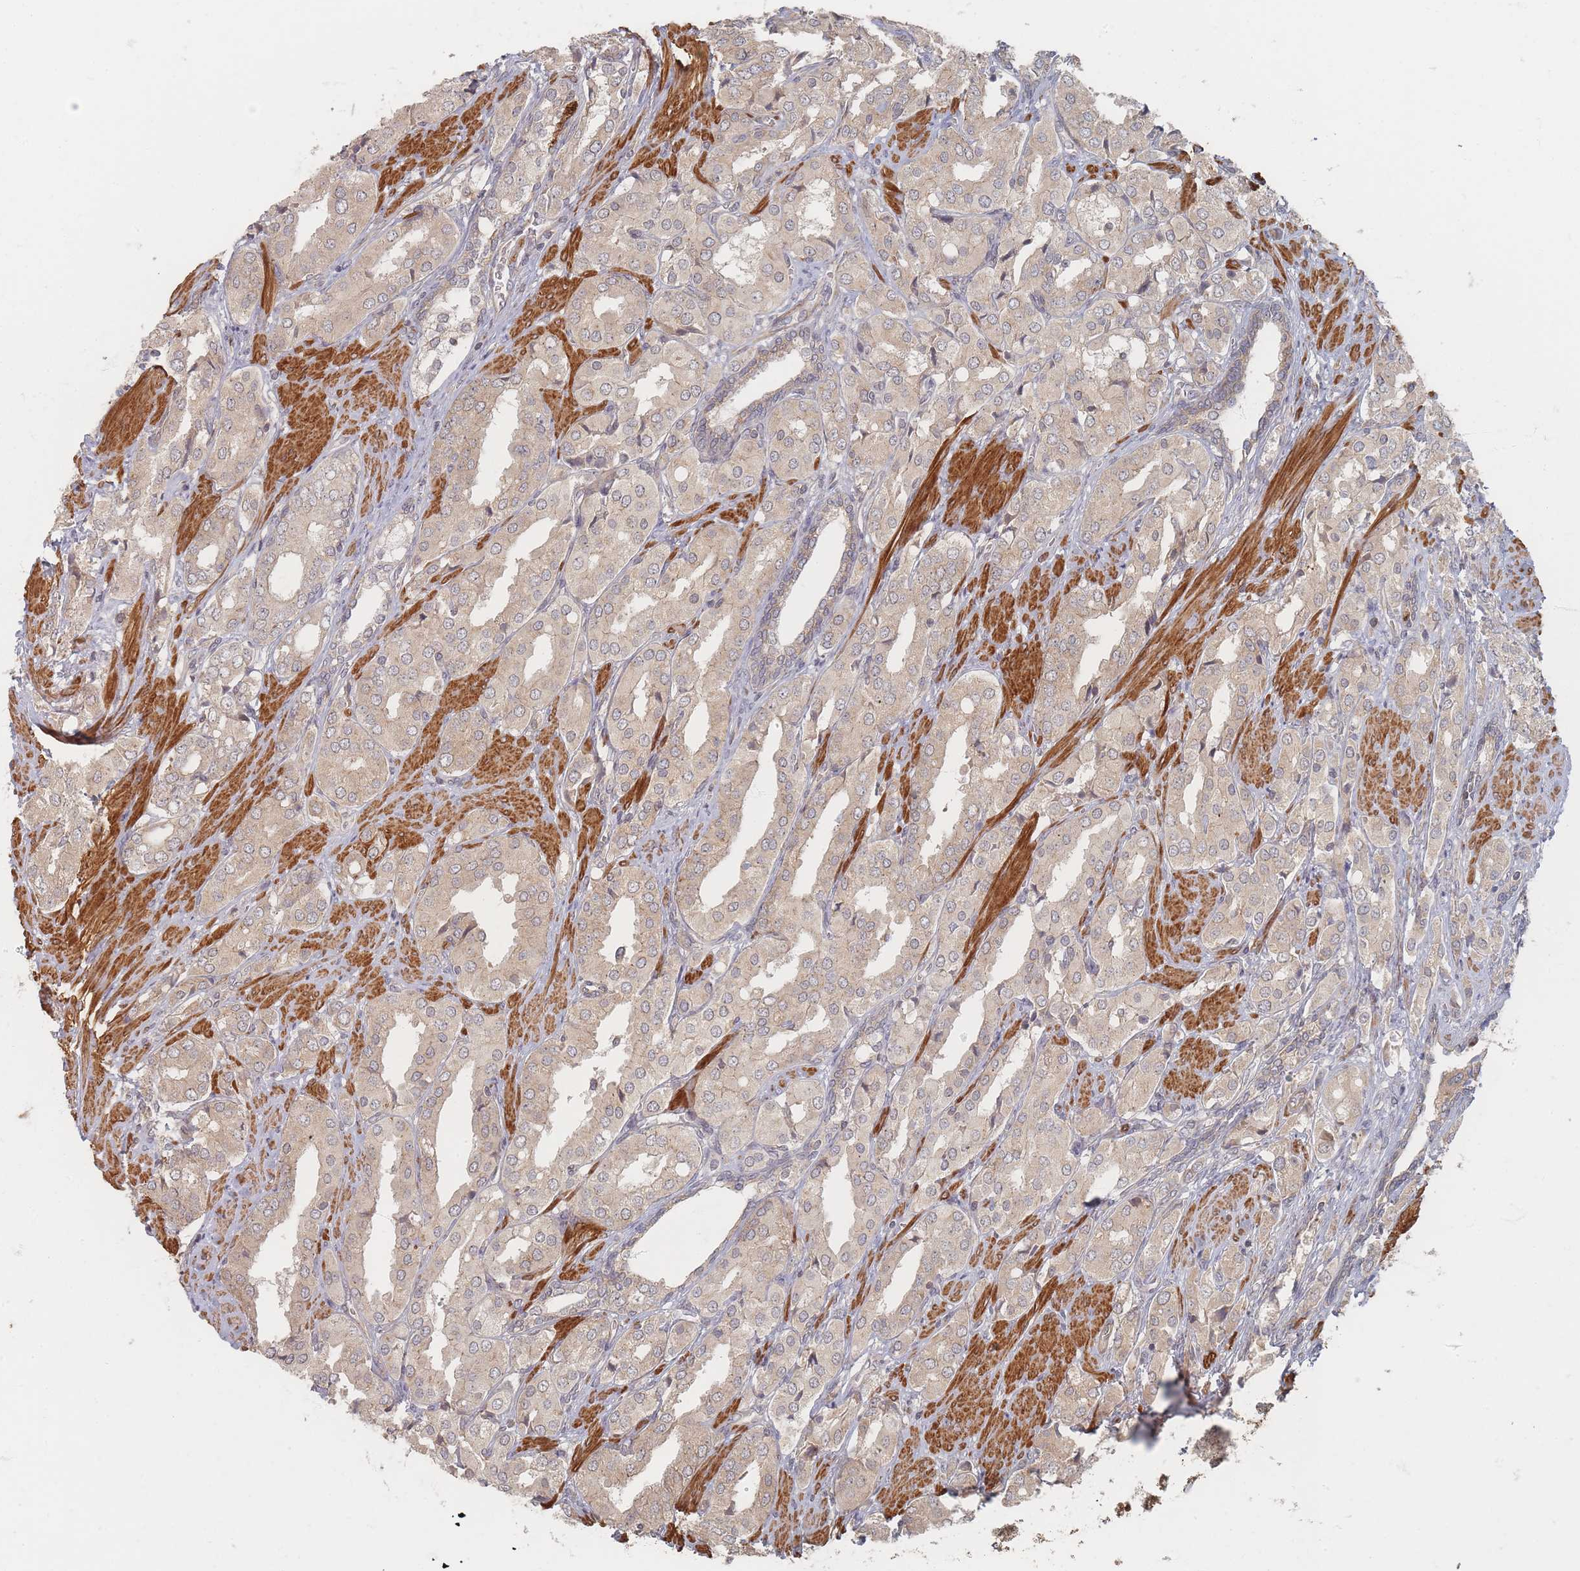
{"staining": {"intensity": "negative", "quantity": "none", "location": "none"}, "tissue": "prostate cancer", "cell_type": "Tumor cells", "image_type": "cancer", "snomed": [{"axis": "morphology", "description": "Adenocarcinoma, High grade"}, {"axis": "topography", "description": "Prostate"}], "caption": "Prostate cancer (adenocarcinoma (high-grade)) was stained to show a protein in brown. There is no significant positivity in tumor cells.", "gene": "GLE1", "patient": {"sex": "male", "age": 71}}